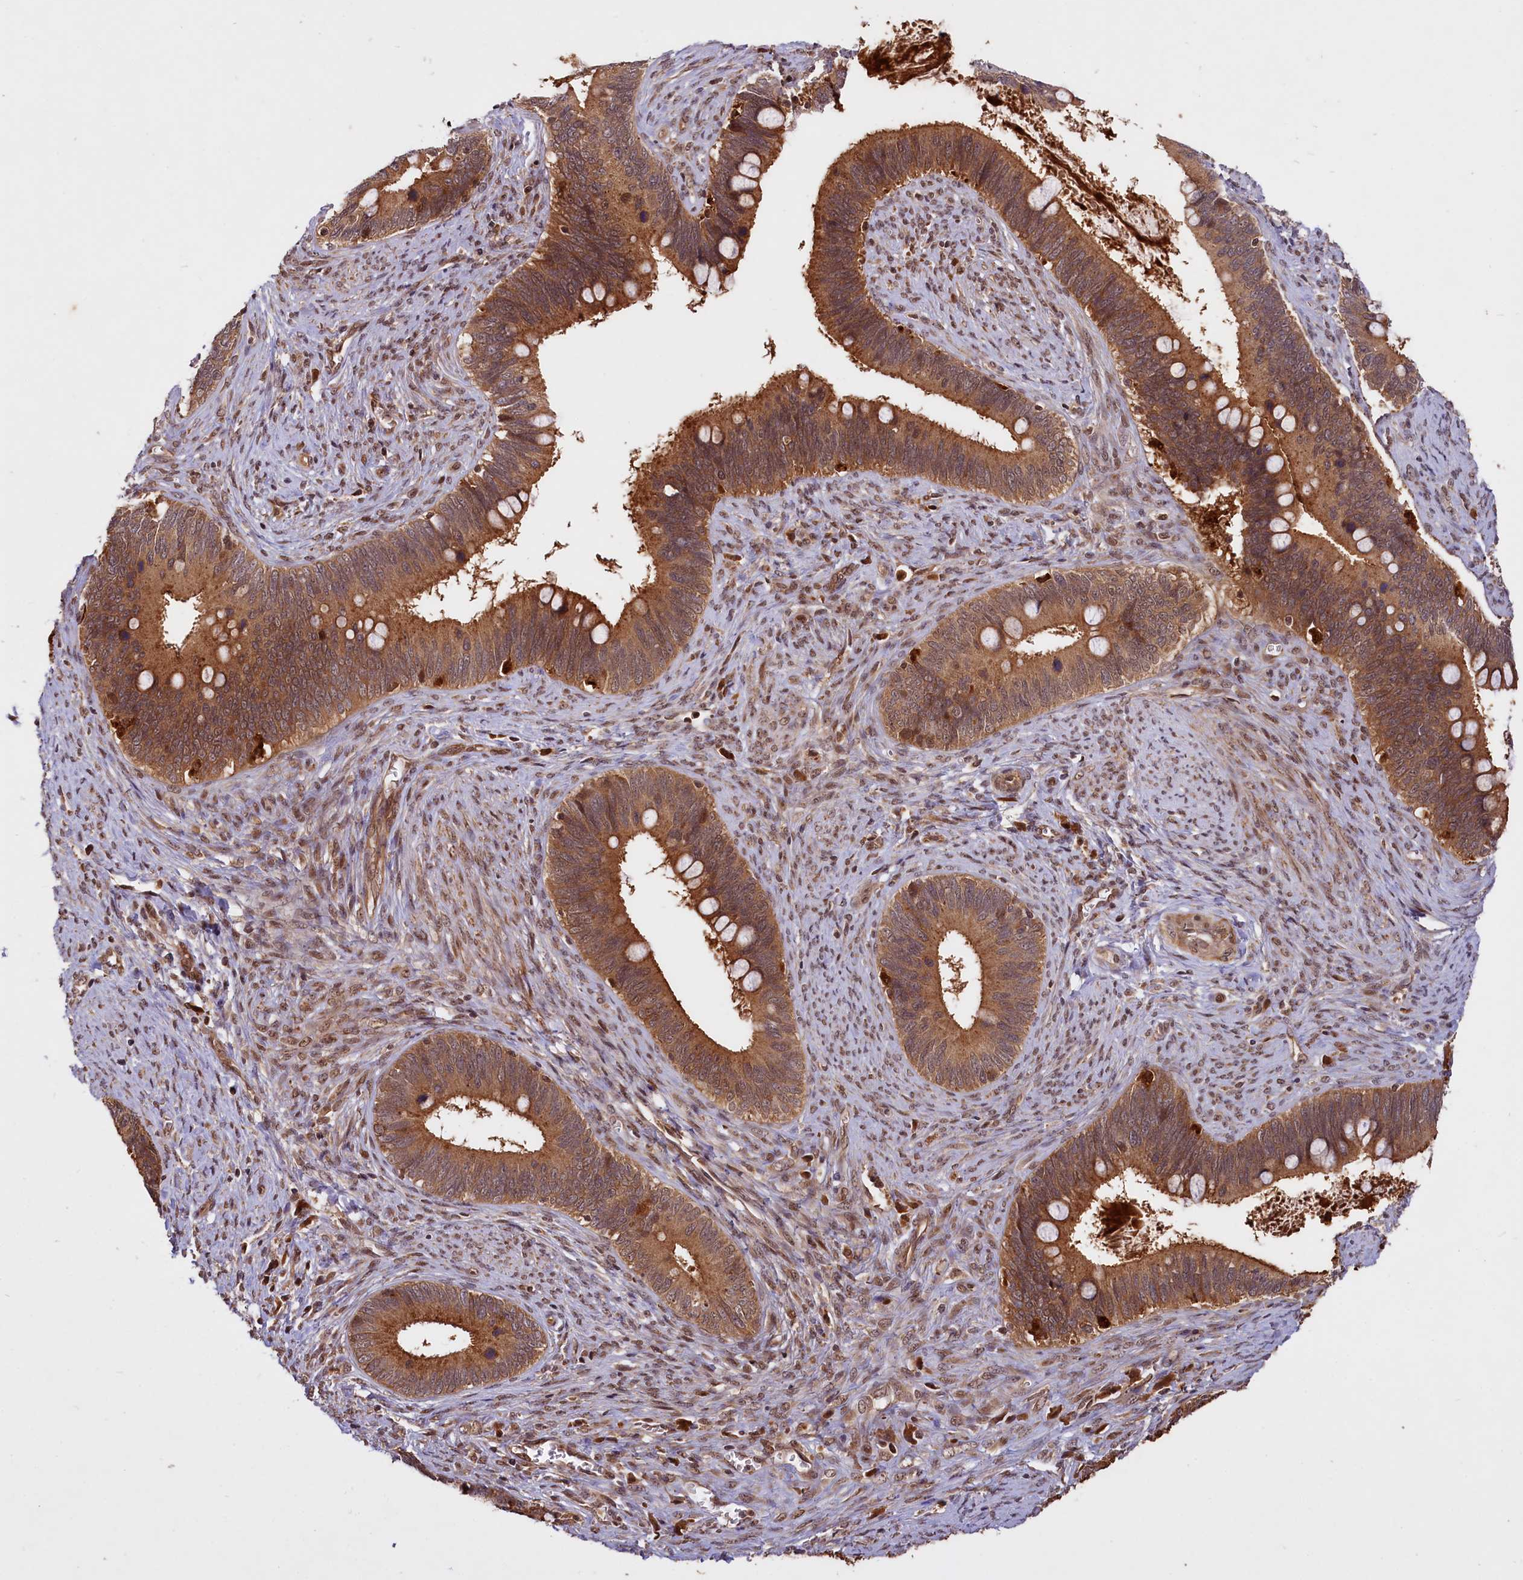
{"staining": {"intensity": "strong", "quantity": ">75%", "location": "cytoplasmic/membranous"}, "tissue": "cervical cancer", "cell_type": "Tumor cells", "image_type": "cancer", "snomed": [{"axis": "morphology", "description": "Adenocarcinoma, NOS"}, {"axis": "topography", "description": "Cervix"}], "caption": "Protein expression analysis of human adenocarcinoma (cervical) reveals strong cytoplasmic/membranous positivity in approximately >75% of tumor cells. (brown staining indicates protein expression, while blue staining denotes nuclei).", "gene": "UBE3A", "patient": {"sex": "female", "age": 42}}